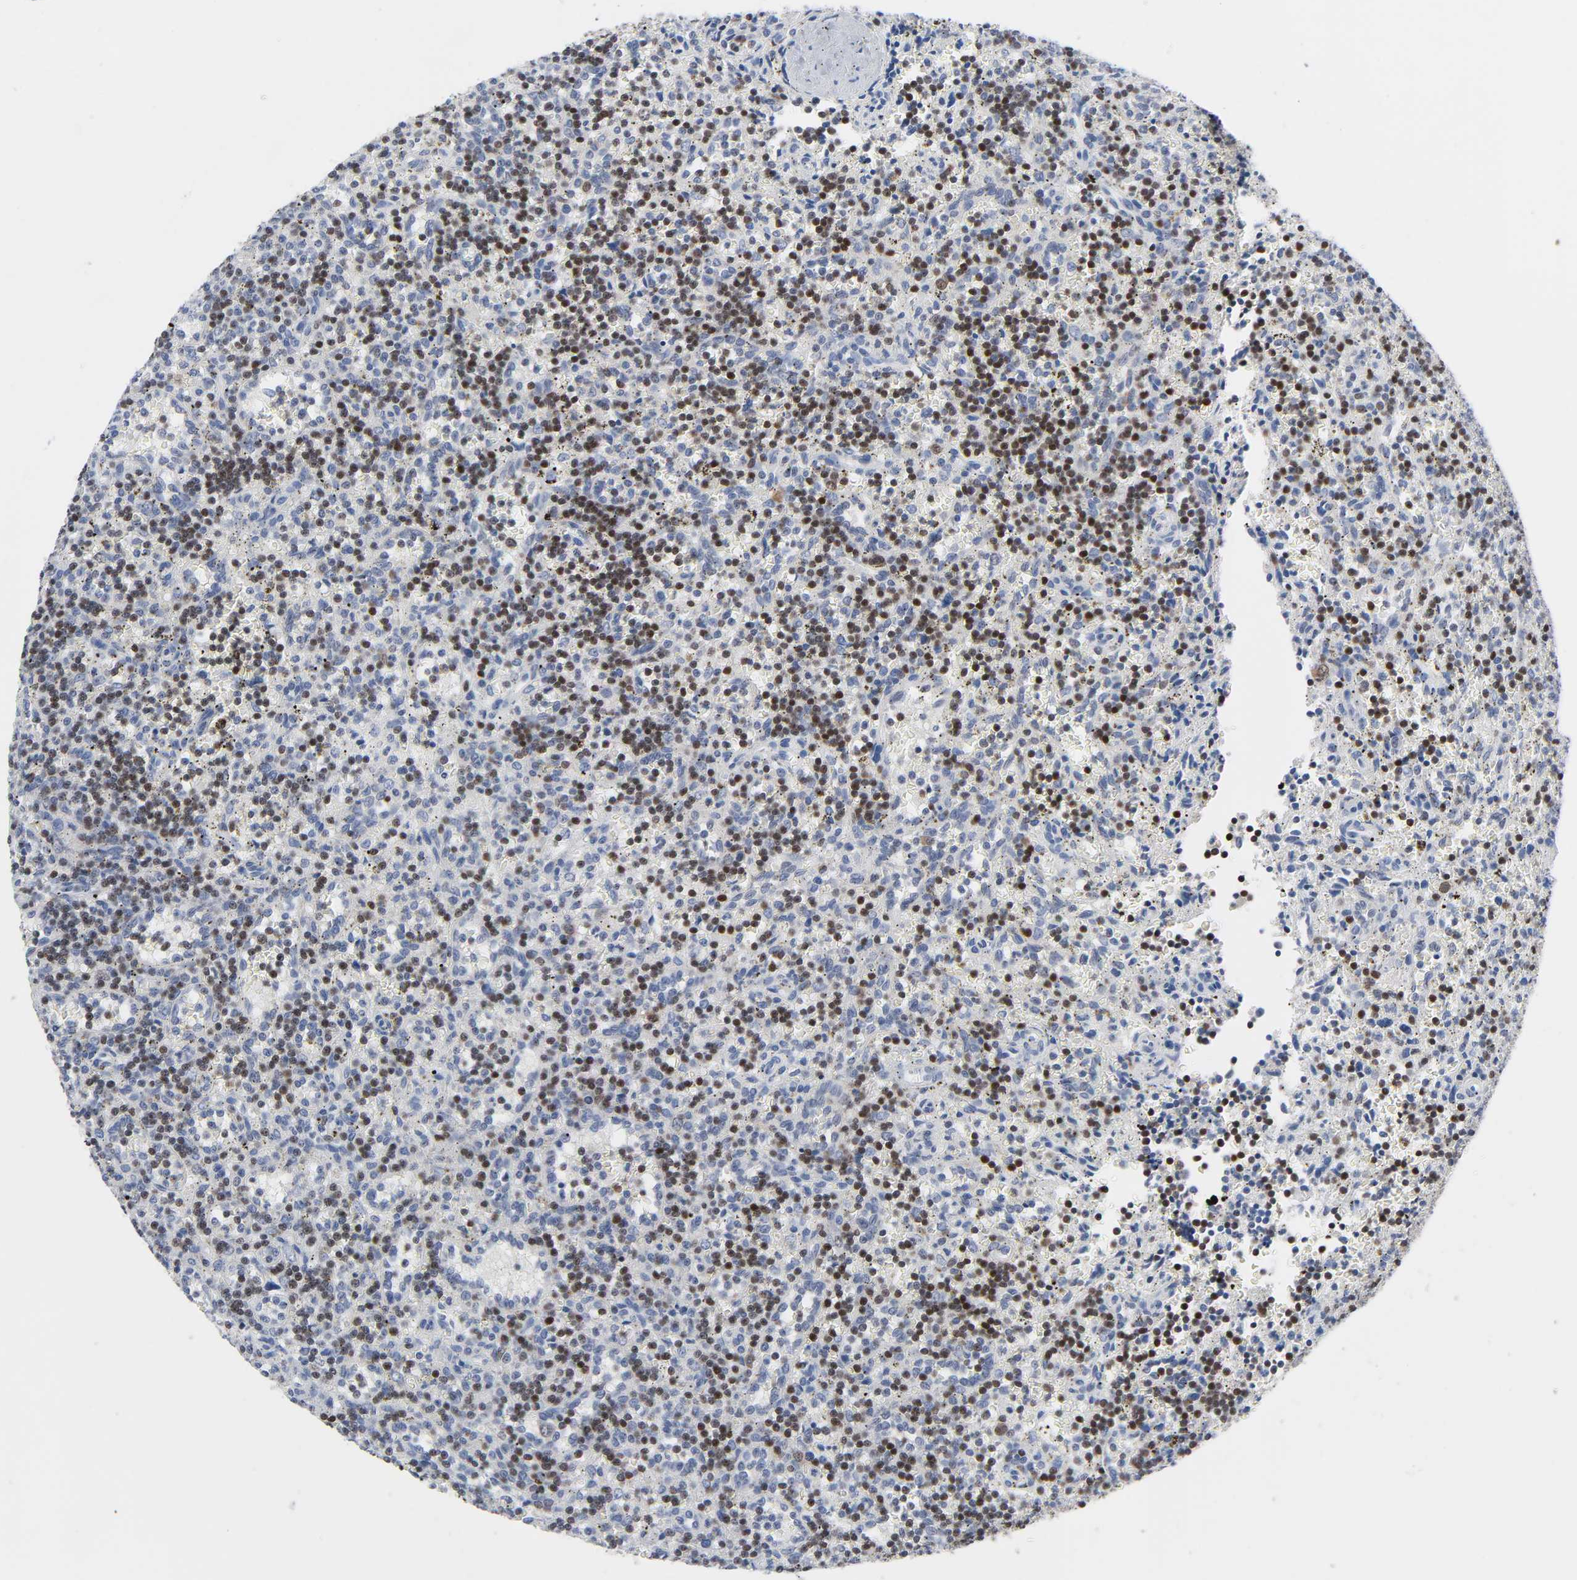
{"staining": {"intensity": "moderate", "quantity": "25%-75%", "location": "nuclear"}, "tissue": "lymphoma", "cell_type": "Tumor cells", "image_type": "cancer", "snomed": [{"axis": "morphology", "description": "Malignant lymphoma, non-Hodgkin's type, Low grade"}, {"axis": "topography", "description": "Spleen"}], "caption": "Tumor cells demonstrate moderate nuclear positivity in approximately 25%-75% of cells in lymphoma.", "gene": "WEE1", "patient": {"sex": "male", "age": 73}}